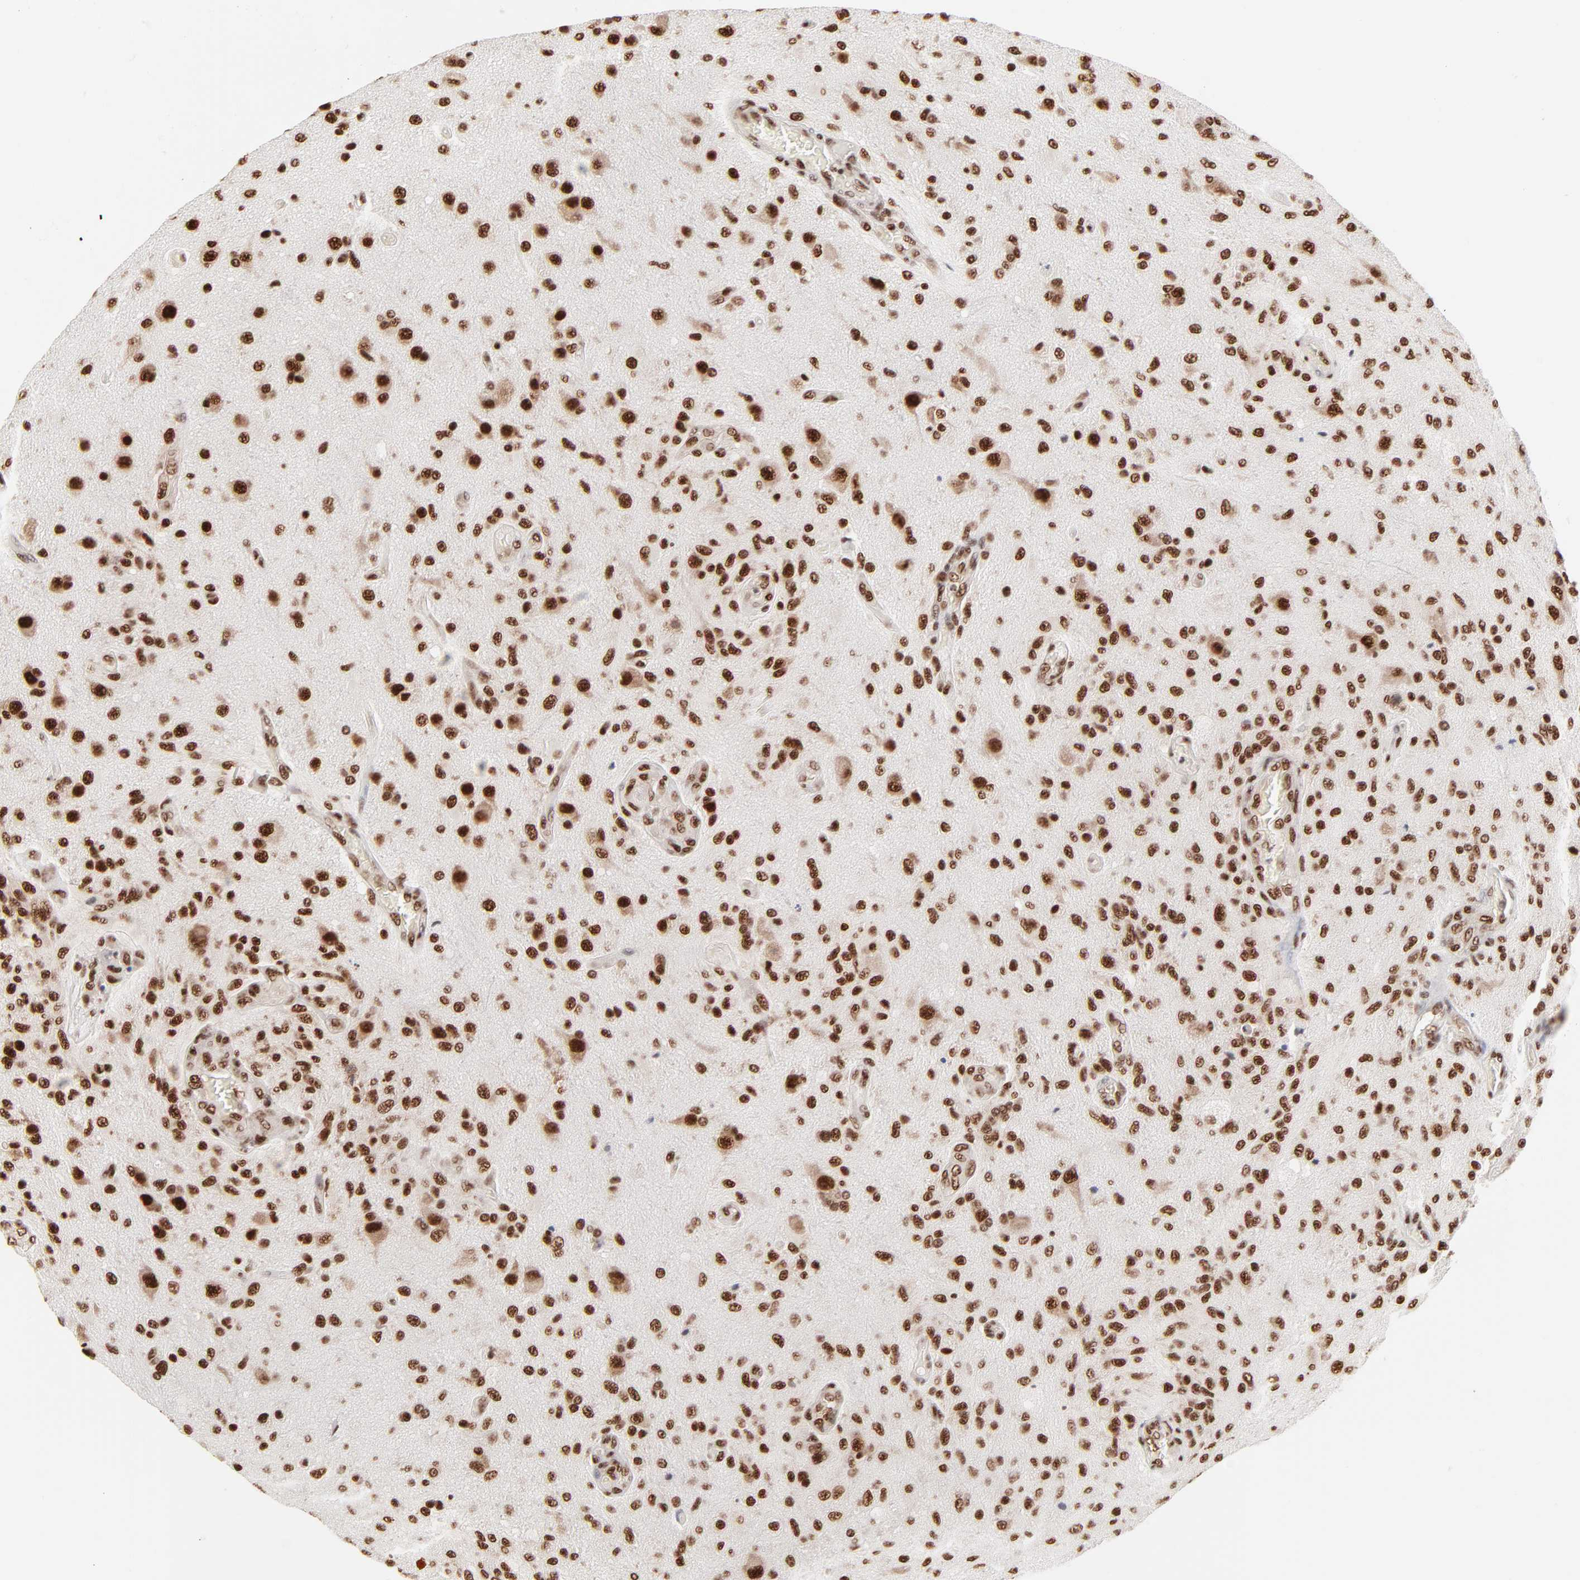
{"staining": {"intensity": "strong", "quantity": ">75%", "location": "nuclear"}, "tissue": "glioma", "cell_type": "Tumor cells", "image_type": "cancer", "snomed": [{"axis": "morphology", "description": "Normal tissue, NOS"}, {"axis": "morphology", "description": "Glioma, malignant, High grade"}, {"axis": "topography", "description": "Cerebral cortex"}], "caption": "DAB (3,3'-diaminobenzidine) immunohistochemical staining of human malignant high-grade glioma shows strong nuclear protein staining in approximately >75% of tumor cells. The protein is shown in brown color, while the nuclei are stained blue.", "gene": "TARDBP", "patient": {"sex": "male", "age": 77}}